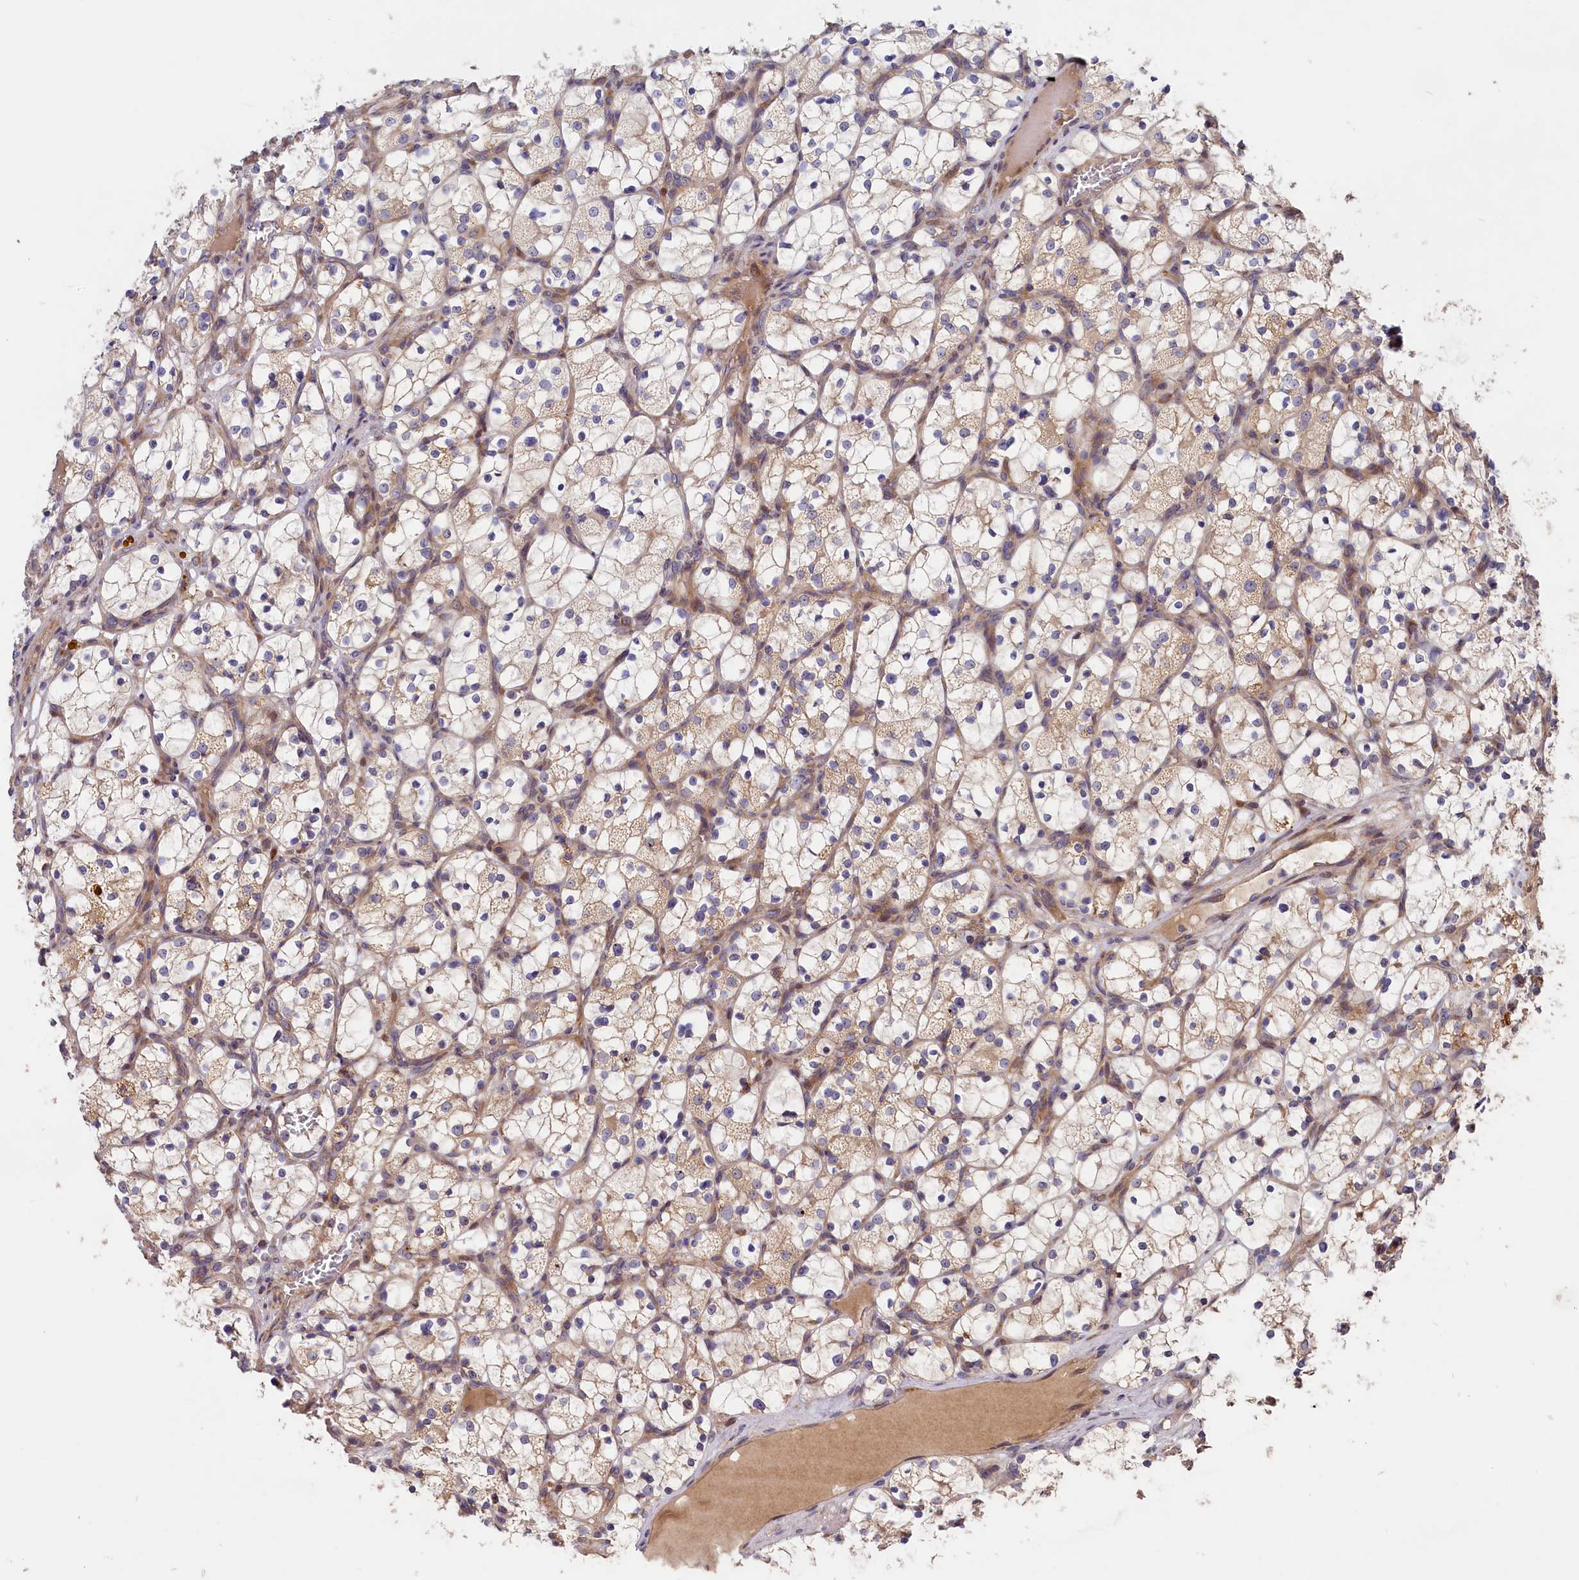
{"staining": {"intensity": "negative", "quantity": "none", "location": "none"}, "tissue": "renal cancer", "cell_type": "Tumor cells", "image_type": "cancer", "snomed": [{"axis": "morphology", "description": "Adenocarcinoma, NOS"}, {"axis": "topography", "description": "Kidney"}], "caption": "Tumor cells are negative for brown protein staining in renal adenocarcinoma. (DAB (3,3'-diaminobenzidine) IHC, high magnification).", "gene": "CEP44", "patient": {"sex": "female", "age": 69}}